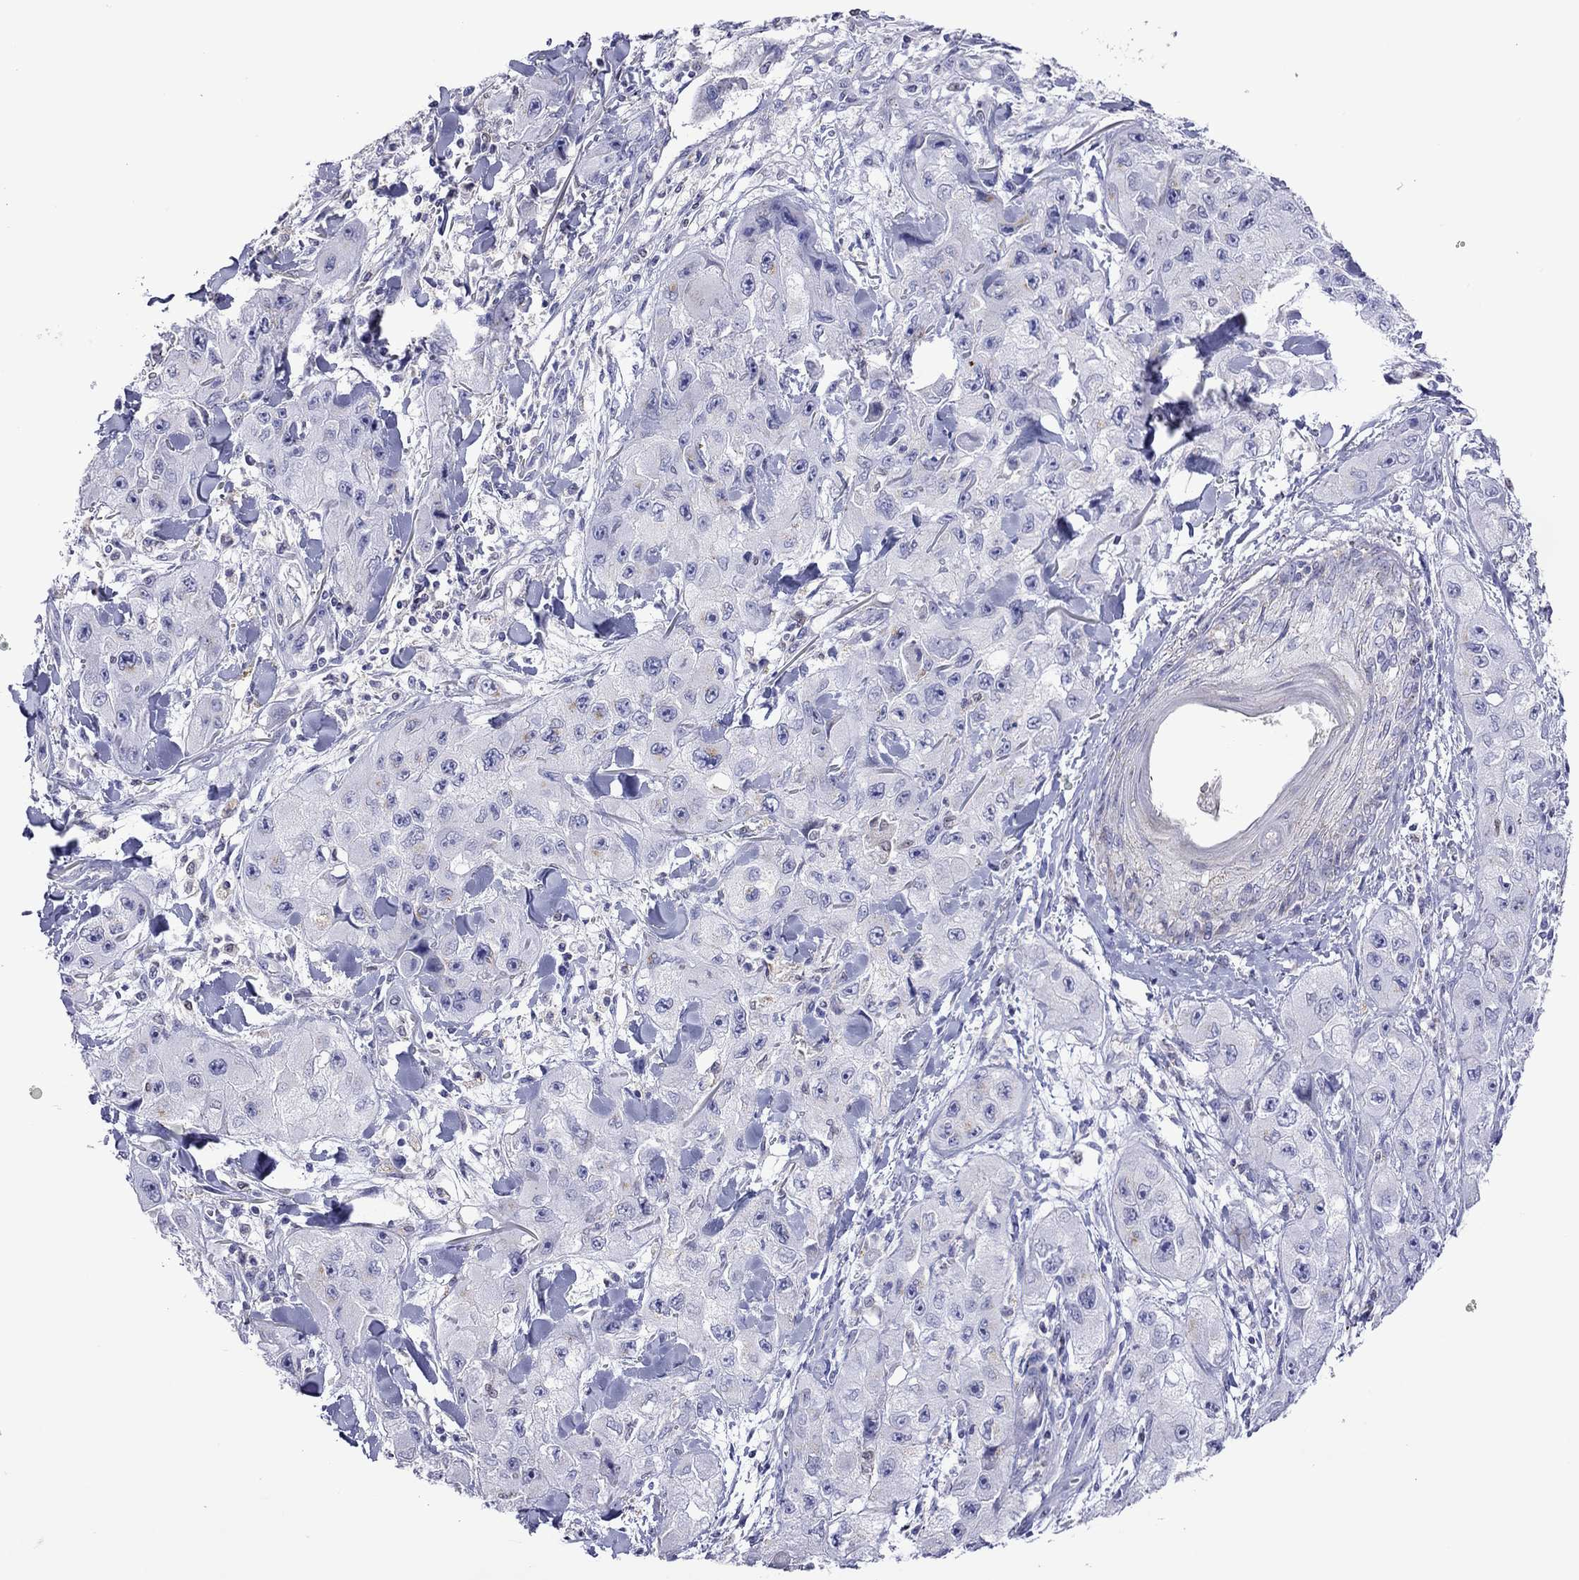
{"staining": {"intensity": "weak", "quantity": "<25%", "location": "cytoplasmic/membranous"}, "tissue": "skin cancer", "cell_type": "Tumor cells", "image_type": "cancer", "snomed": [{"axis": "morphology", "description": "Squamous cell carcinoma, NOS"}, {"axis": "topography", "description": "Skin"}, {"axis": "topography", "description": "Subcutis"}], "caption": "Immunohistochemical staining of skin squamous cell carcinoma displays no significant expression in tumor cells.", "gene": "MPZ", "patient": {"sex": "male", "age": 73}}